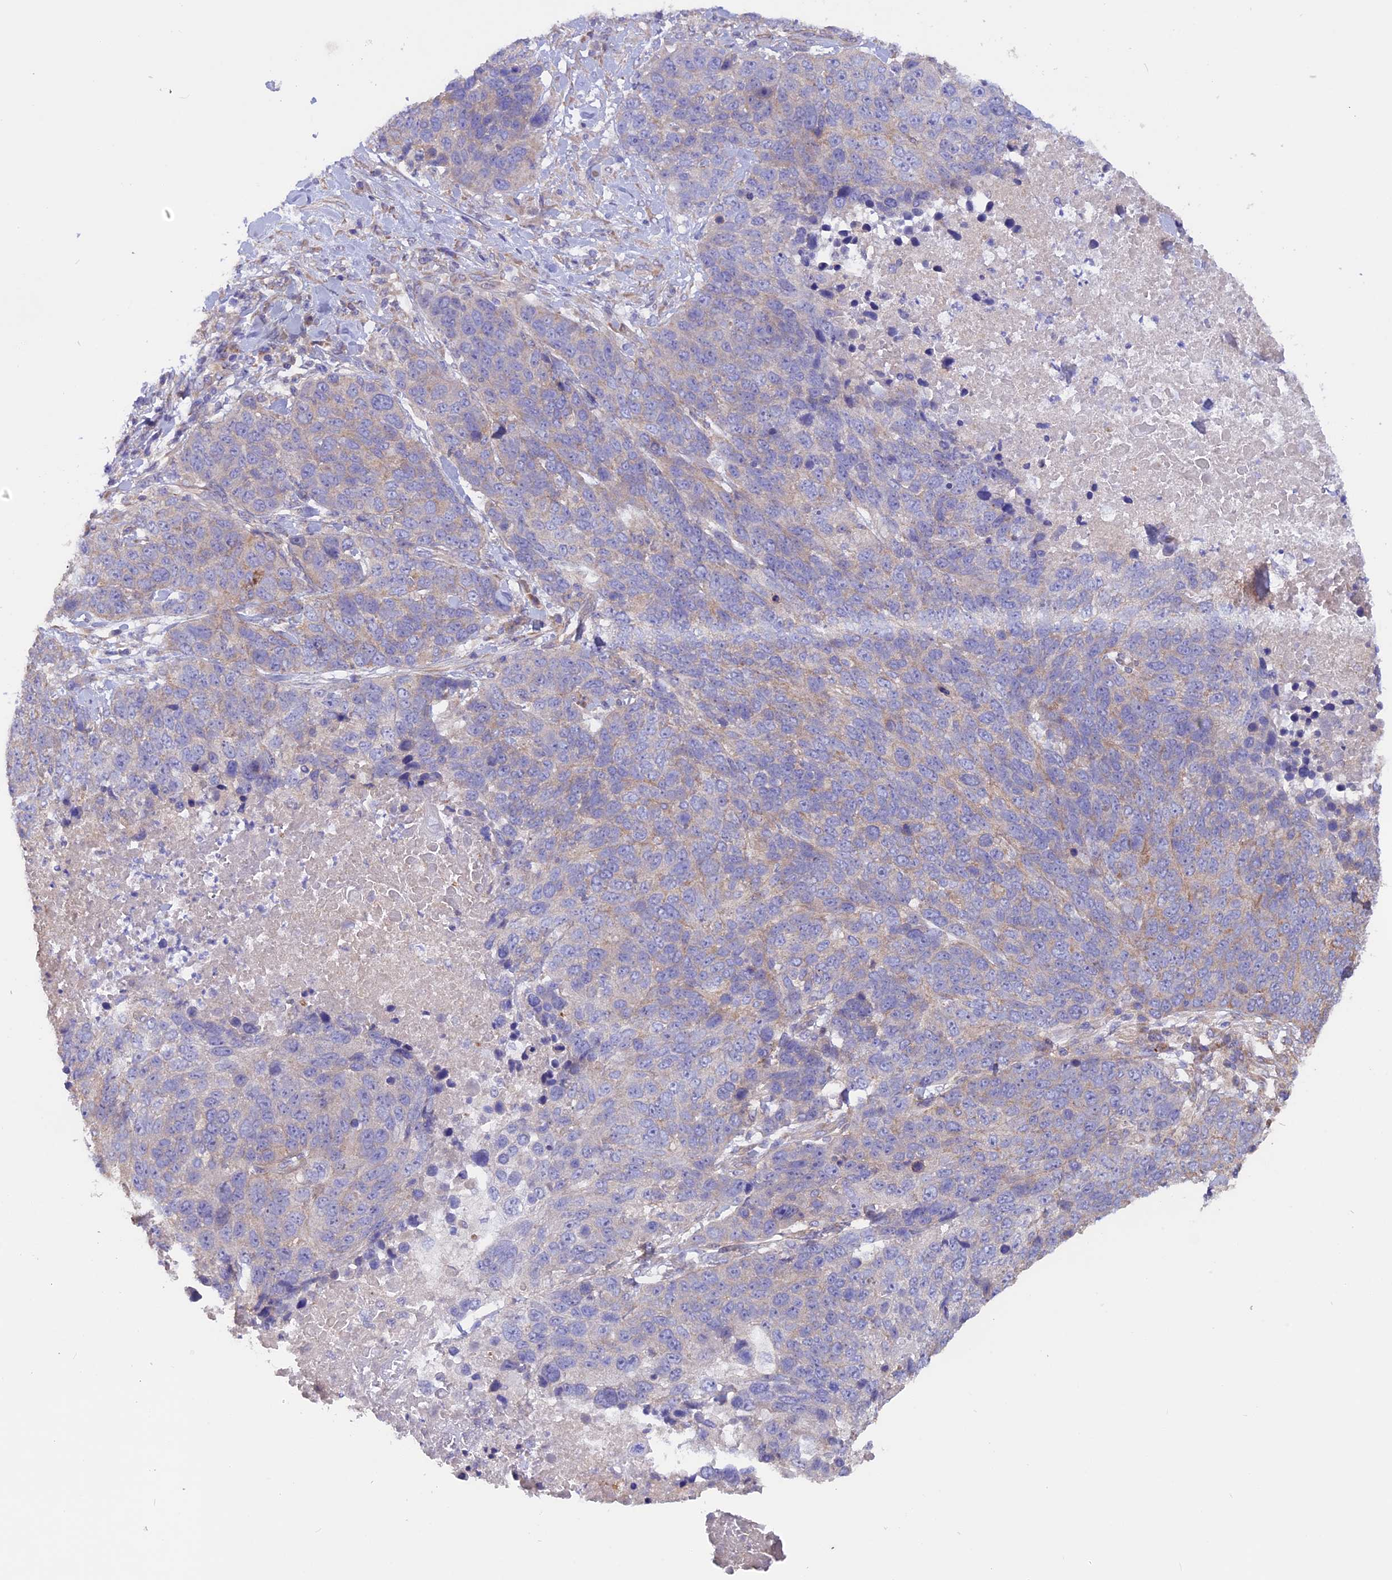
{"staining": {"intensity": "negative", "quantity": "none", "location": "none"}, "tissue": "lung cancer", "cell_type": "Tumor cells", "image_type": "cancer", "snomed": [{"axis": "morphology", "description": "Normal tissue, NOS"}, {"axis": "morphology", "description": "Squamous cell carcinoma, NOS"}, {"axis": "topography", "description": "Lymph node"}, {"axis": "topography", "description": "Lung"}], "caption": "Immunohistochemical staining of human lung cancer (squamous cell carcinoma) exhibits no significant staining in tumor cells. (Stains: DAB (3,3'-diaminobenzidine) immunohistochemistry (IHC) with hematoxylin counter stain, Microscopy: brightfield microscopy at high magnification).", "gene": "HYCC1", "patient": {"sex": "male", "age": 66}}